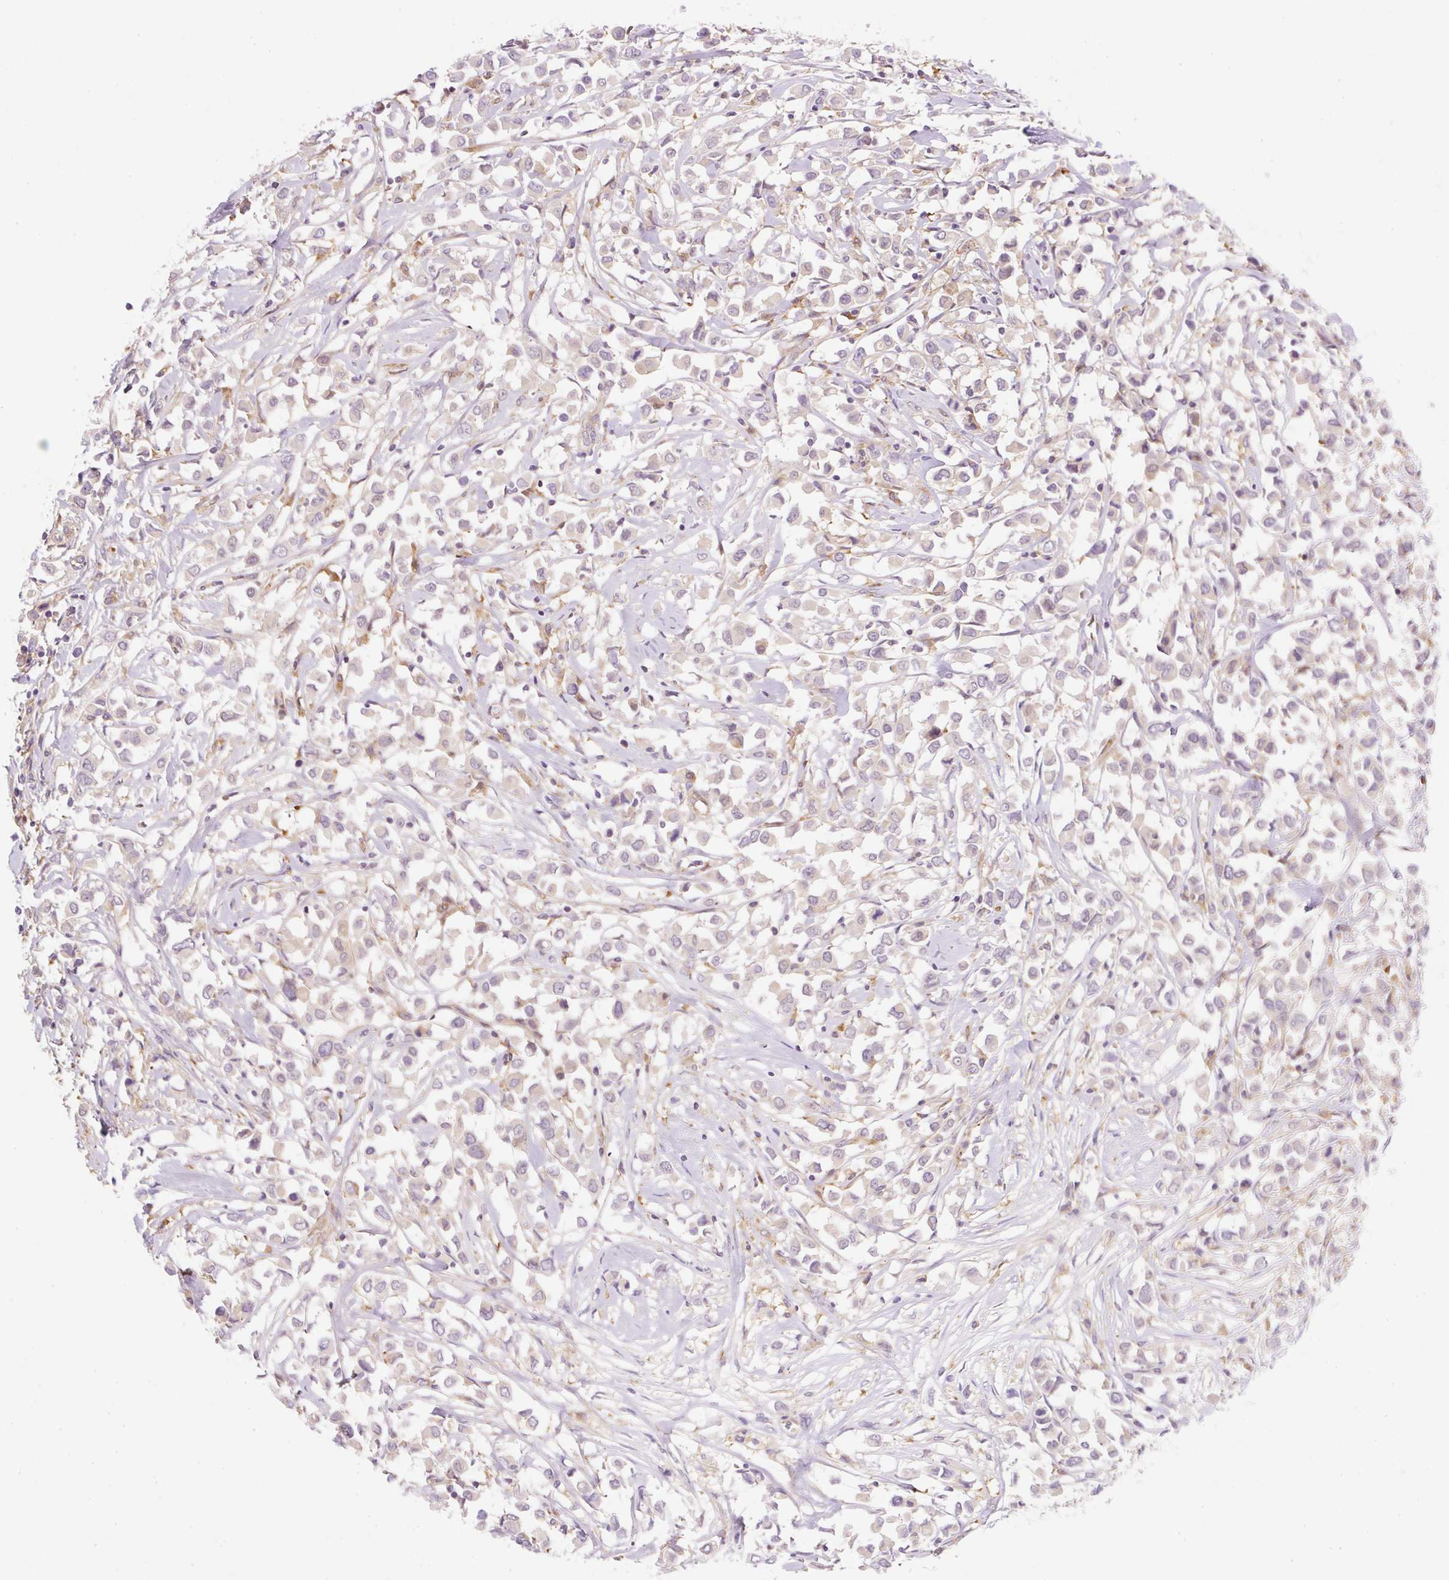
{"staining": {"intensity": "negative", "quantity": "none", "location": "none"}, "tissue": "breast cancer", "cell_type": "Tumor cells", "image_type": "cancer", "snomed": [{"axis": "morphology", "description": "Duct carcinoma"}, {"axis": "topography", "description": "Breast"}], "caption": "Immunohistochemistry image of neoplastic tissue: human breast intraductal carcinoma stained with DAB (3,3'-diaminobenzidine) shows no significant protein expression in tumor cells. Nuclei are stained in blue.", "gene": "OMA1", "patient": {"sex": "female", "age": 61}}